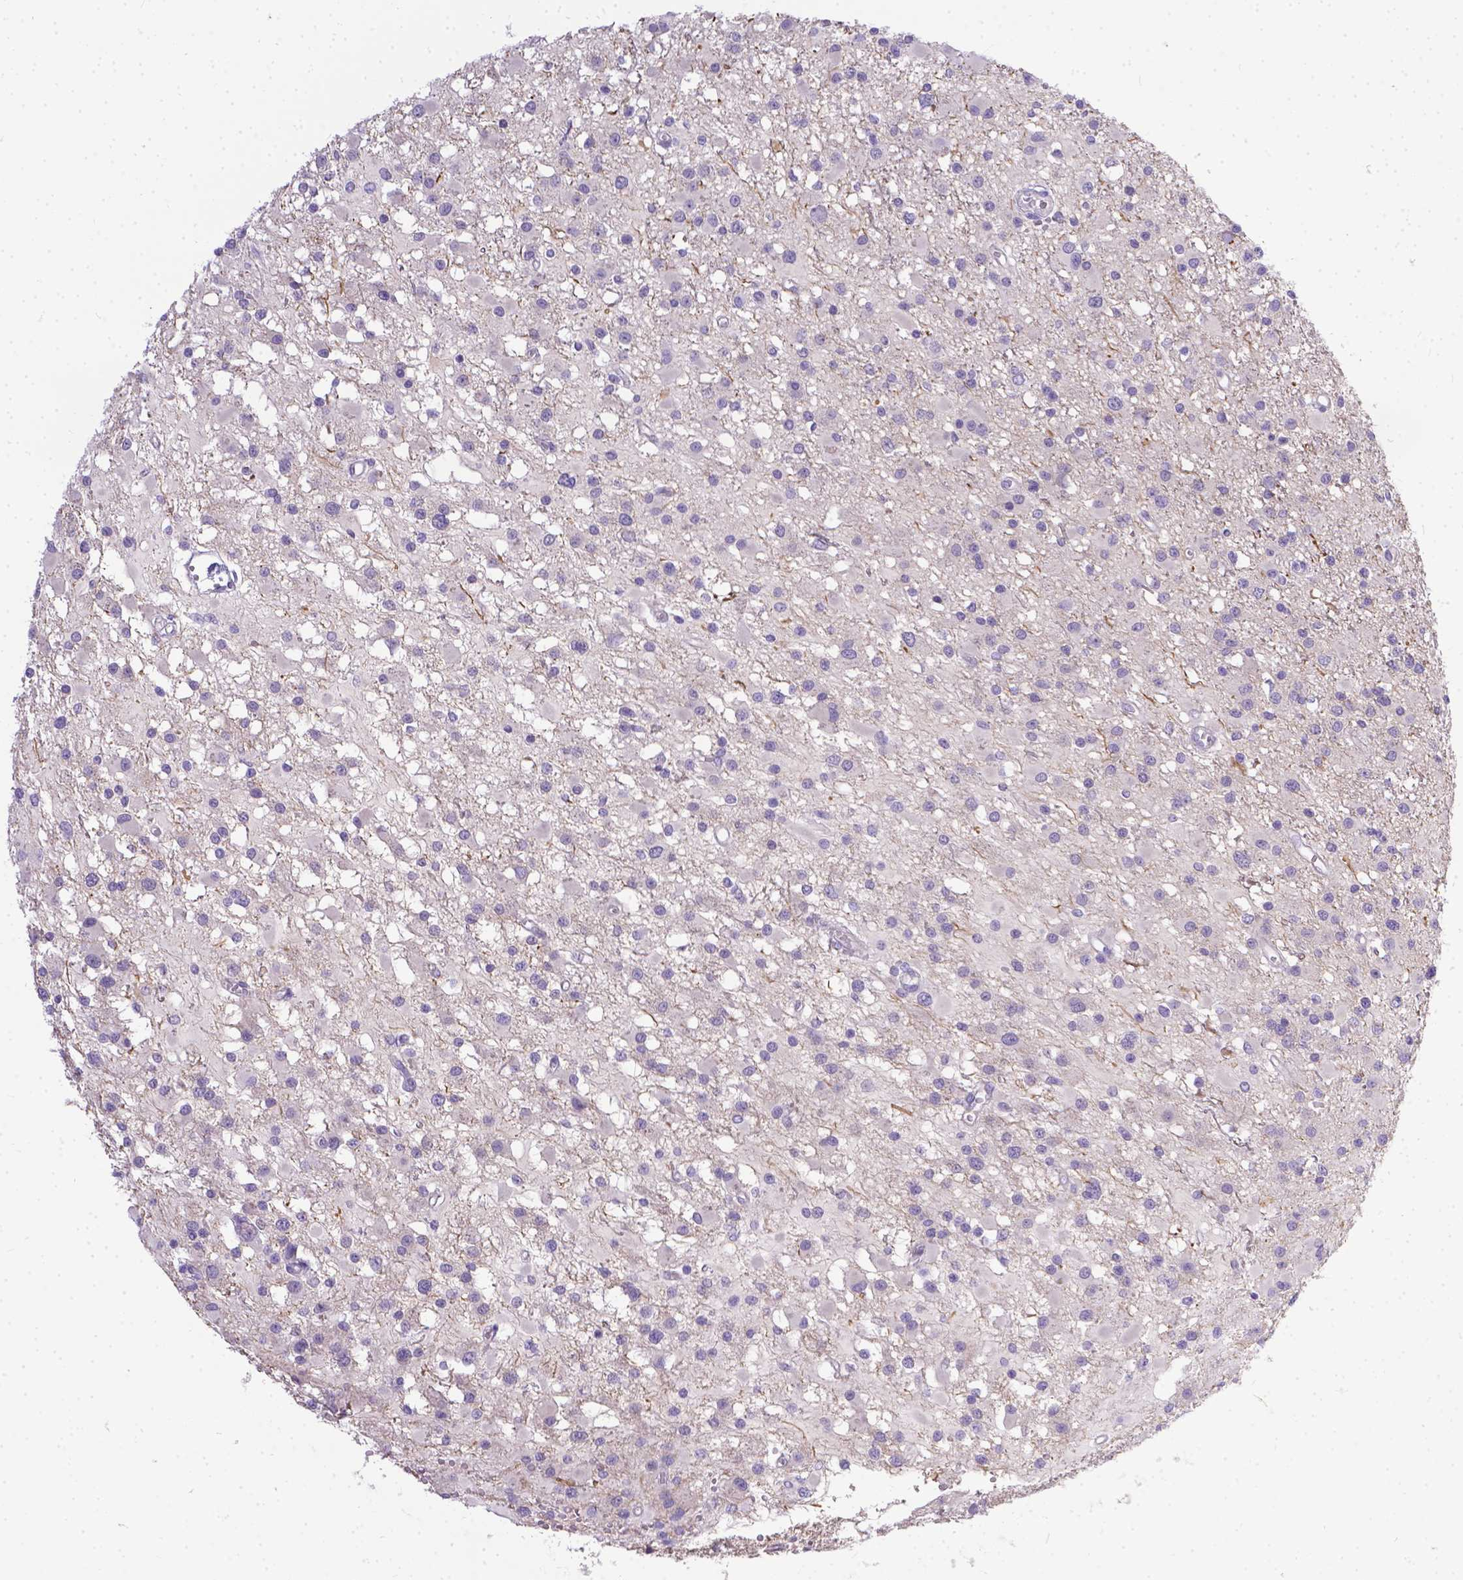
{"staining": {"intensity": "negative", "quantity": "none", "location": "none"}, "tissue": "glioma", "cell_type": "Tumor cells", "image_type": "cancer", "snomed": [{"axis": "morphology", "description": "Glioma, malignant, High grade"}, {"axis": "topography", "description": "Brain"}], "caption": "A micrograph of human glioma is negative for staining in tumor cells.", "gene": "TTLL6", "patient": {"sex": "male", "age": 54}}